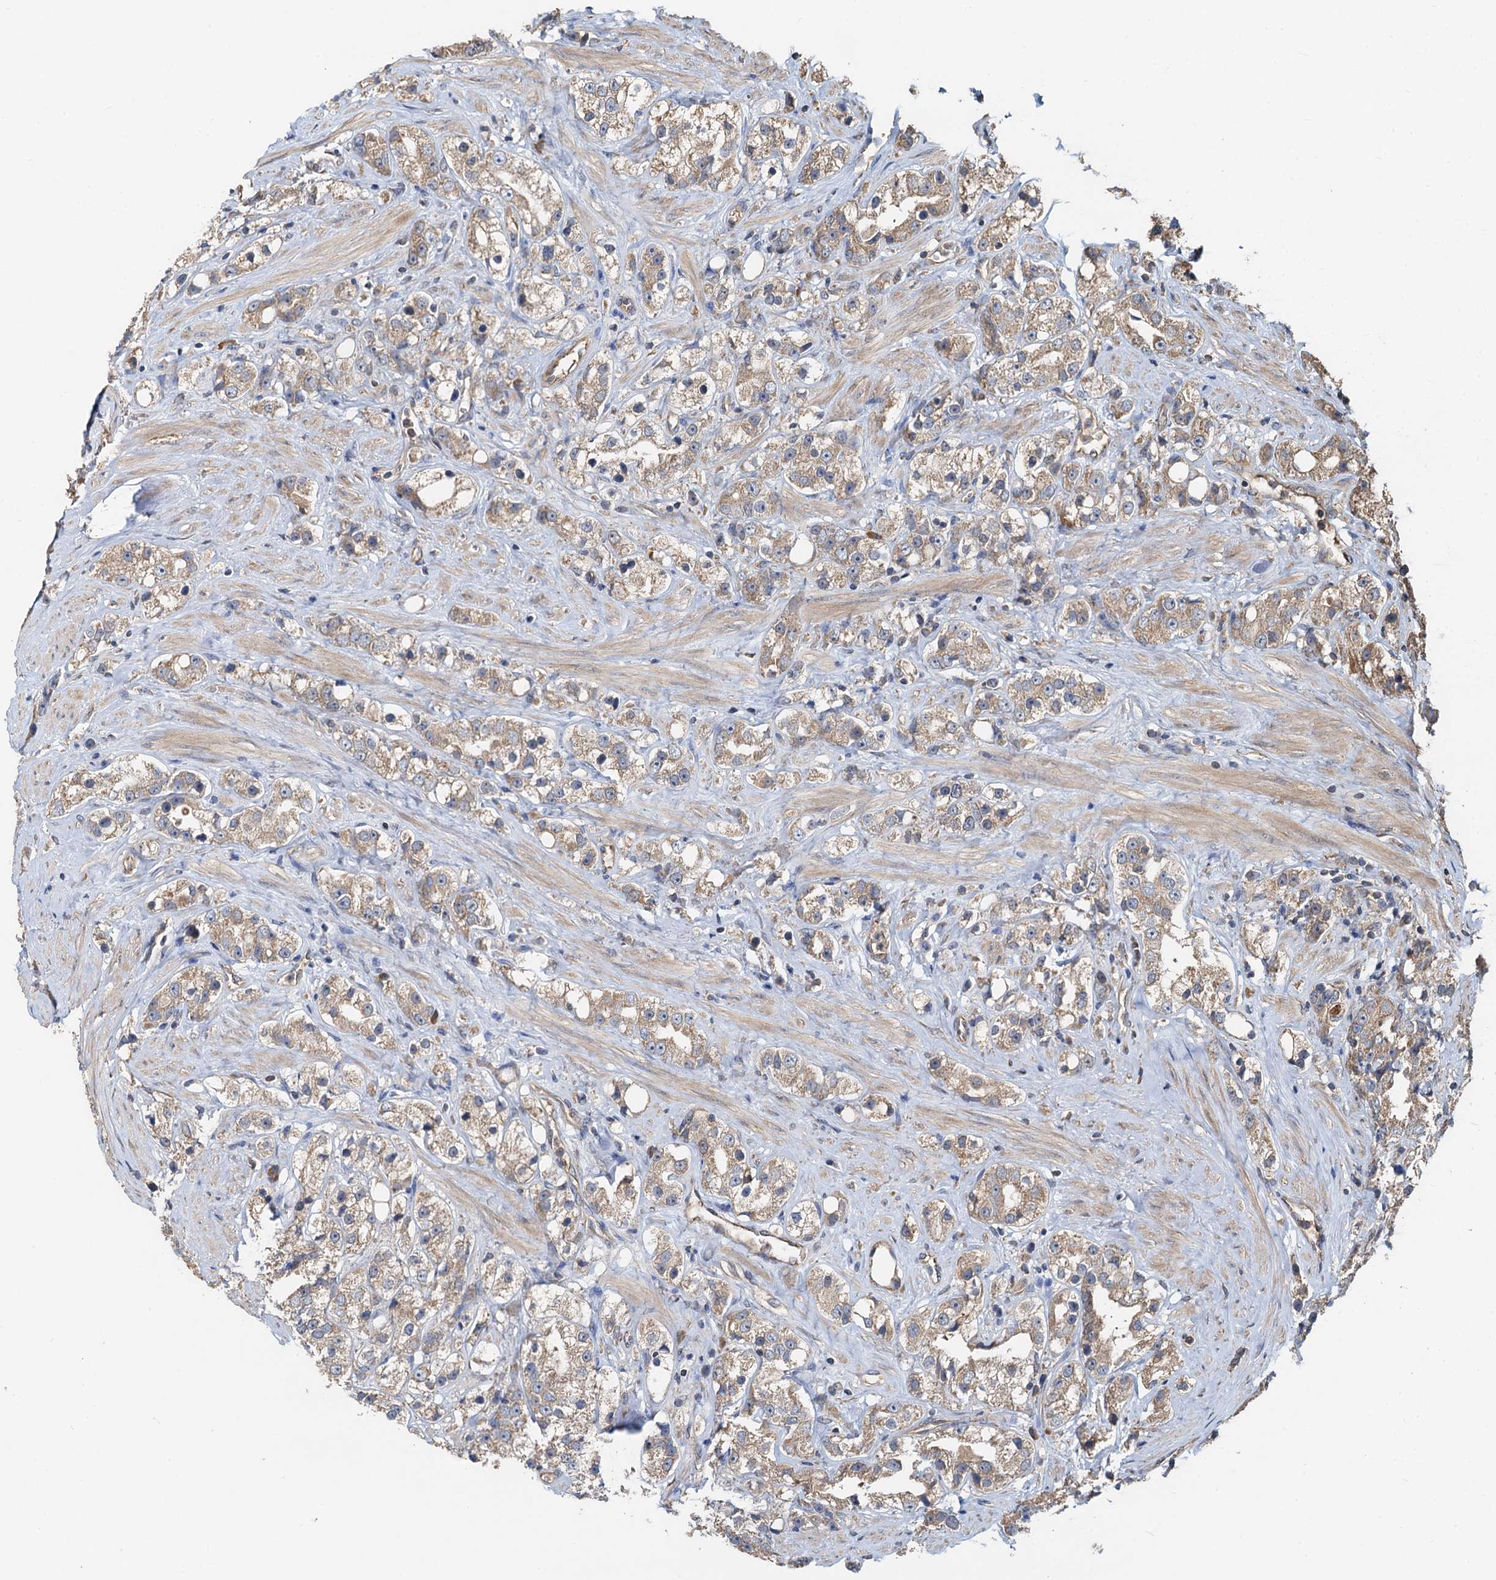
{"staining": {"intensity": "weak", "quantity": ">75%", "location": "cytoplasmic/membranous"}, "tissue": "prostate cancer", "cell_type": "Tumor cells", "image_type": "cancer", "snomed": [{"axis": "morphology", "description": "Adenocarcinoma, NOS"}, {"axis": "topography", "description": "Prostate"}], "caption": "About >75% of tumor cells in prostate adenocarcinoma display weak cytoplasmic/membranous protein expression as visualized by brown immunohistochemical staining.", "gene": "HYI", "patient": {"sex": "male", "age": 79}}